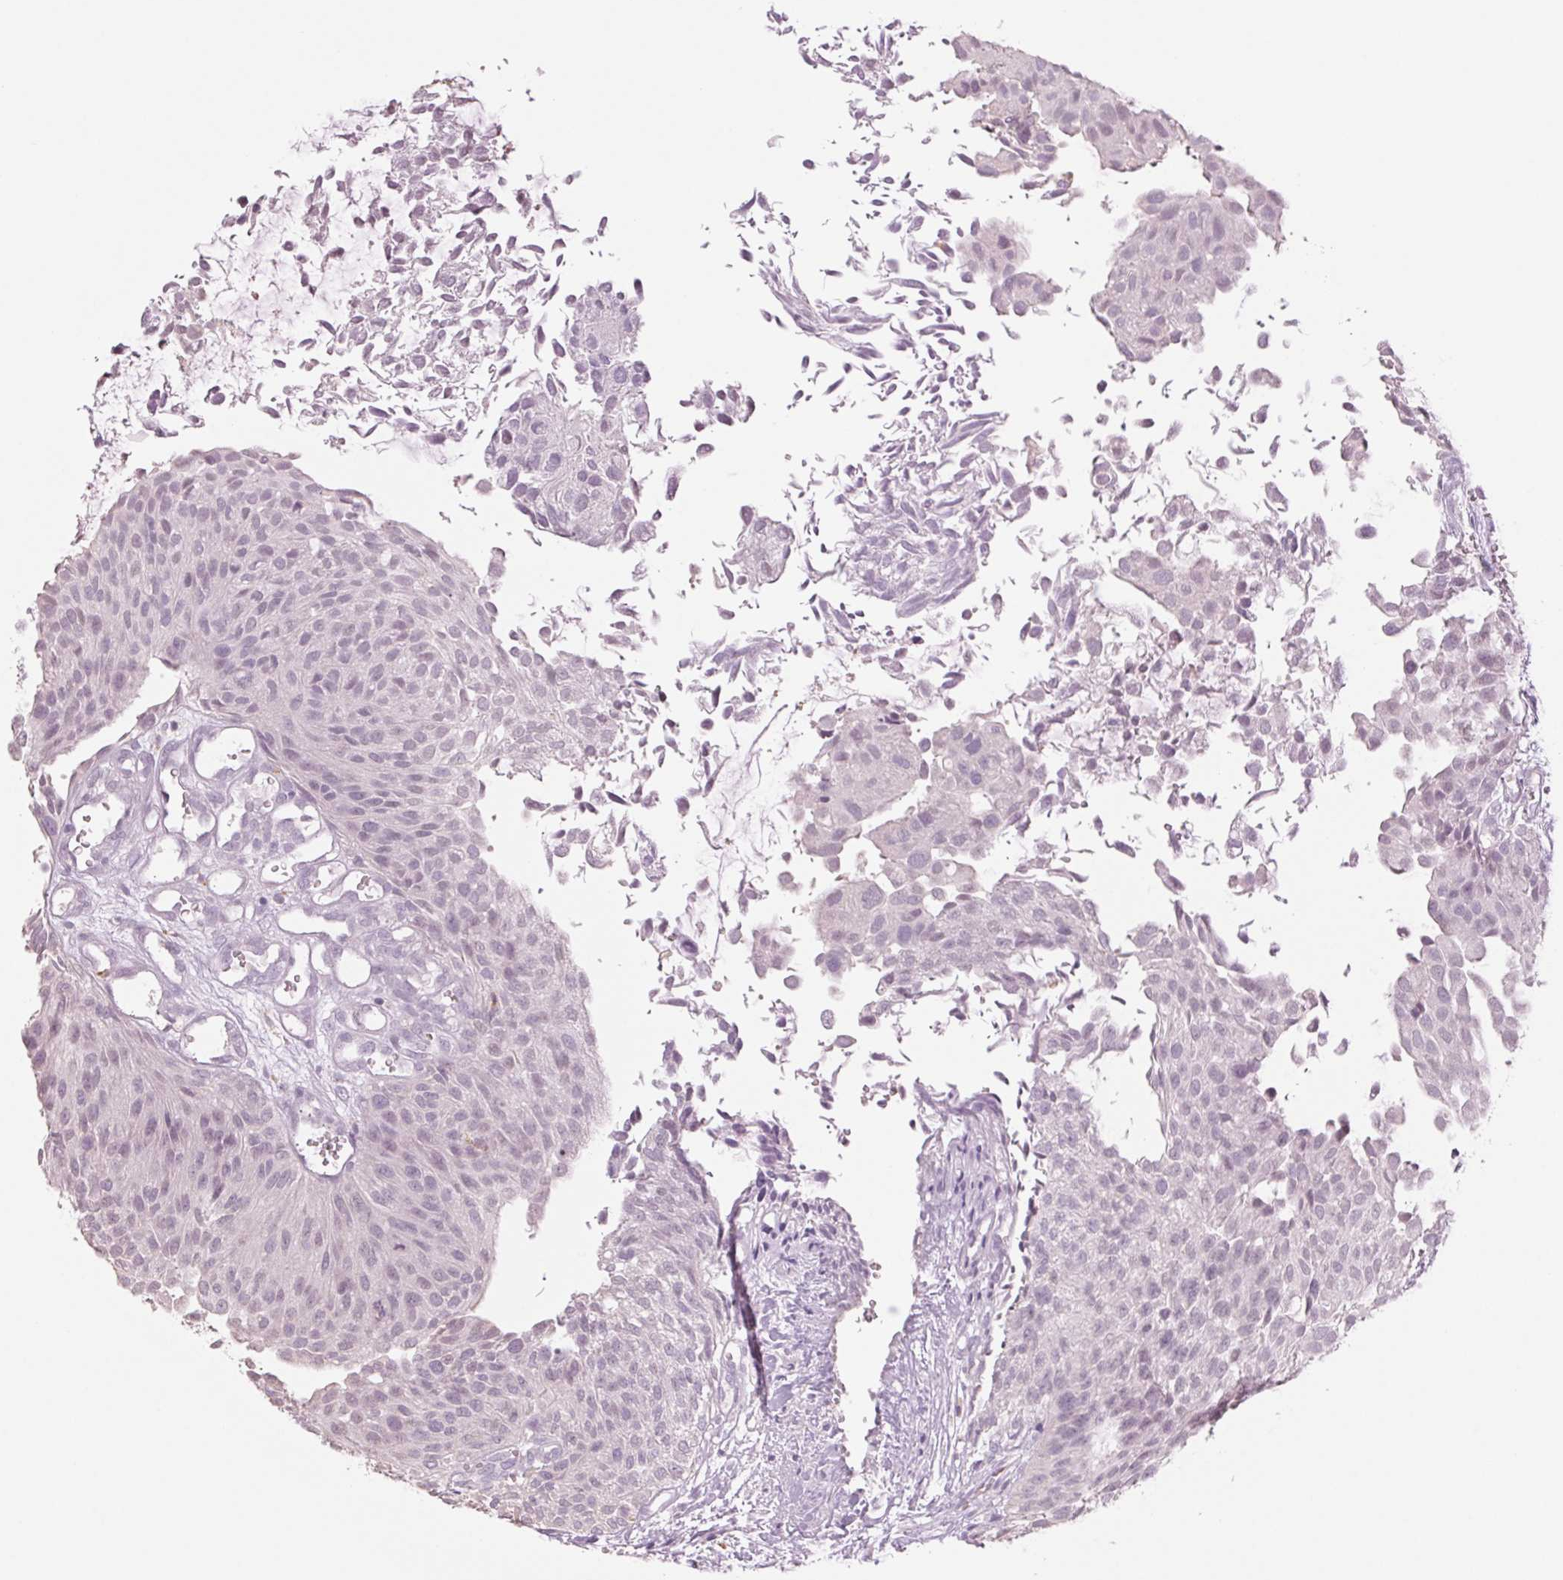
{"staining": {"intensity": "weak", "quantity": "<25%", "location": "nuclear"}, "tissue": "urothelial cancer", "cell_type": "Tumor cells", "image_type": "cancer", "snomed": [{"axis": "morphology", "description": "Urothelial carcinoma, NOS"}, {"axis": "topography", "description": "Urinary bladder"}], "caption": "Protein analysis of urothelial cancer reveals no significant expression in tumor cells.", "gene": "MPO", "patient": {"sex": "male", "age": 84}}